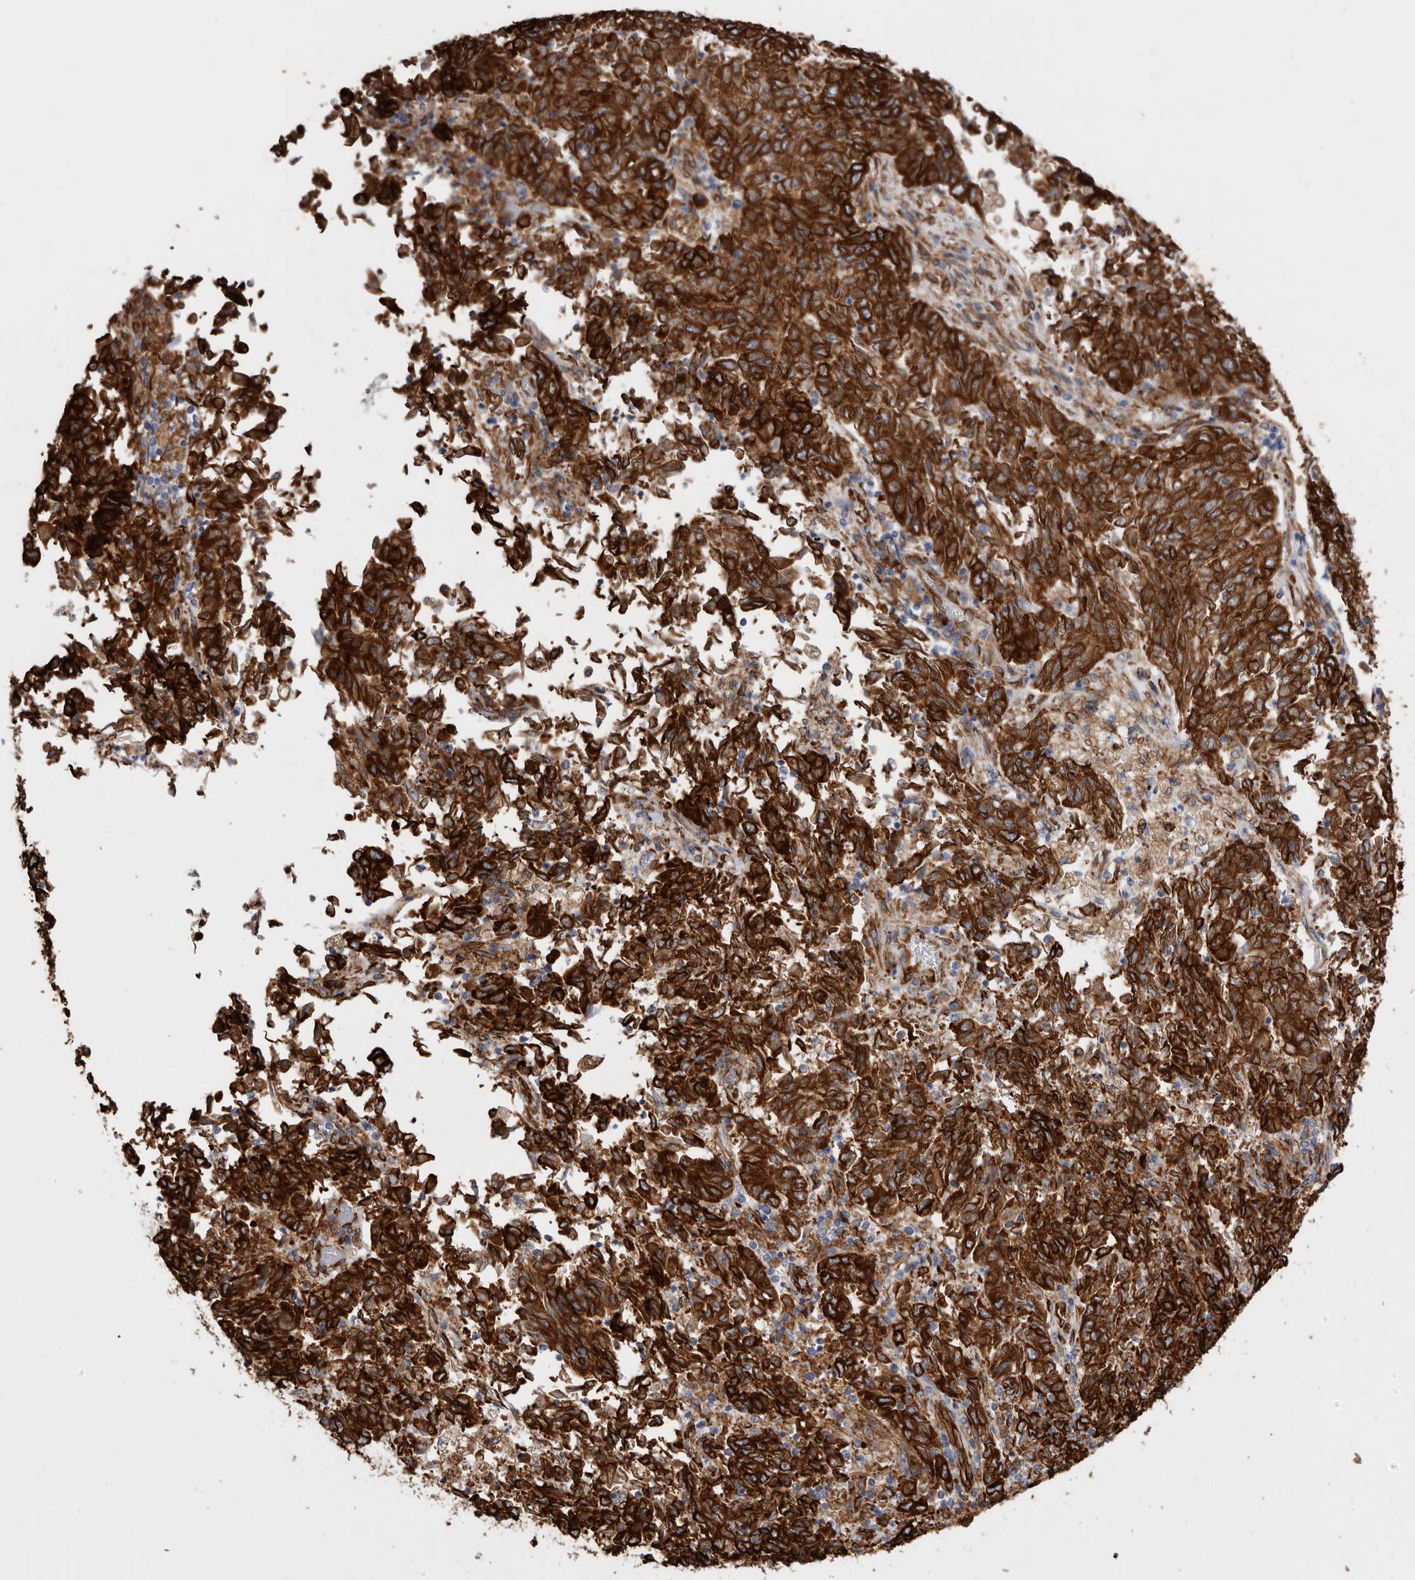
{"staining": {"intensity": "strong", "quantity": ">75%", "location": "cytoplasmic/membranous"}, "tissue": "endometrial cancer", "cell_type": "Tumor cells", "image_type": "cancer", "snomed": [{"axis": "morphology", "description": "Adenocarcinoma, NOS"}, {"axis": "topography", "description": "Endometrium"}], "caption": "DAB immunohistochemical staining of human endometrial adenocarcinoma demonstrates strong cytoplasmic/membranous protein expression in approximately >75% of tumor cells.", "gene": "SEMA3E", "patient": {"sex": "female", "age": 80}}